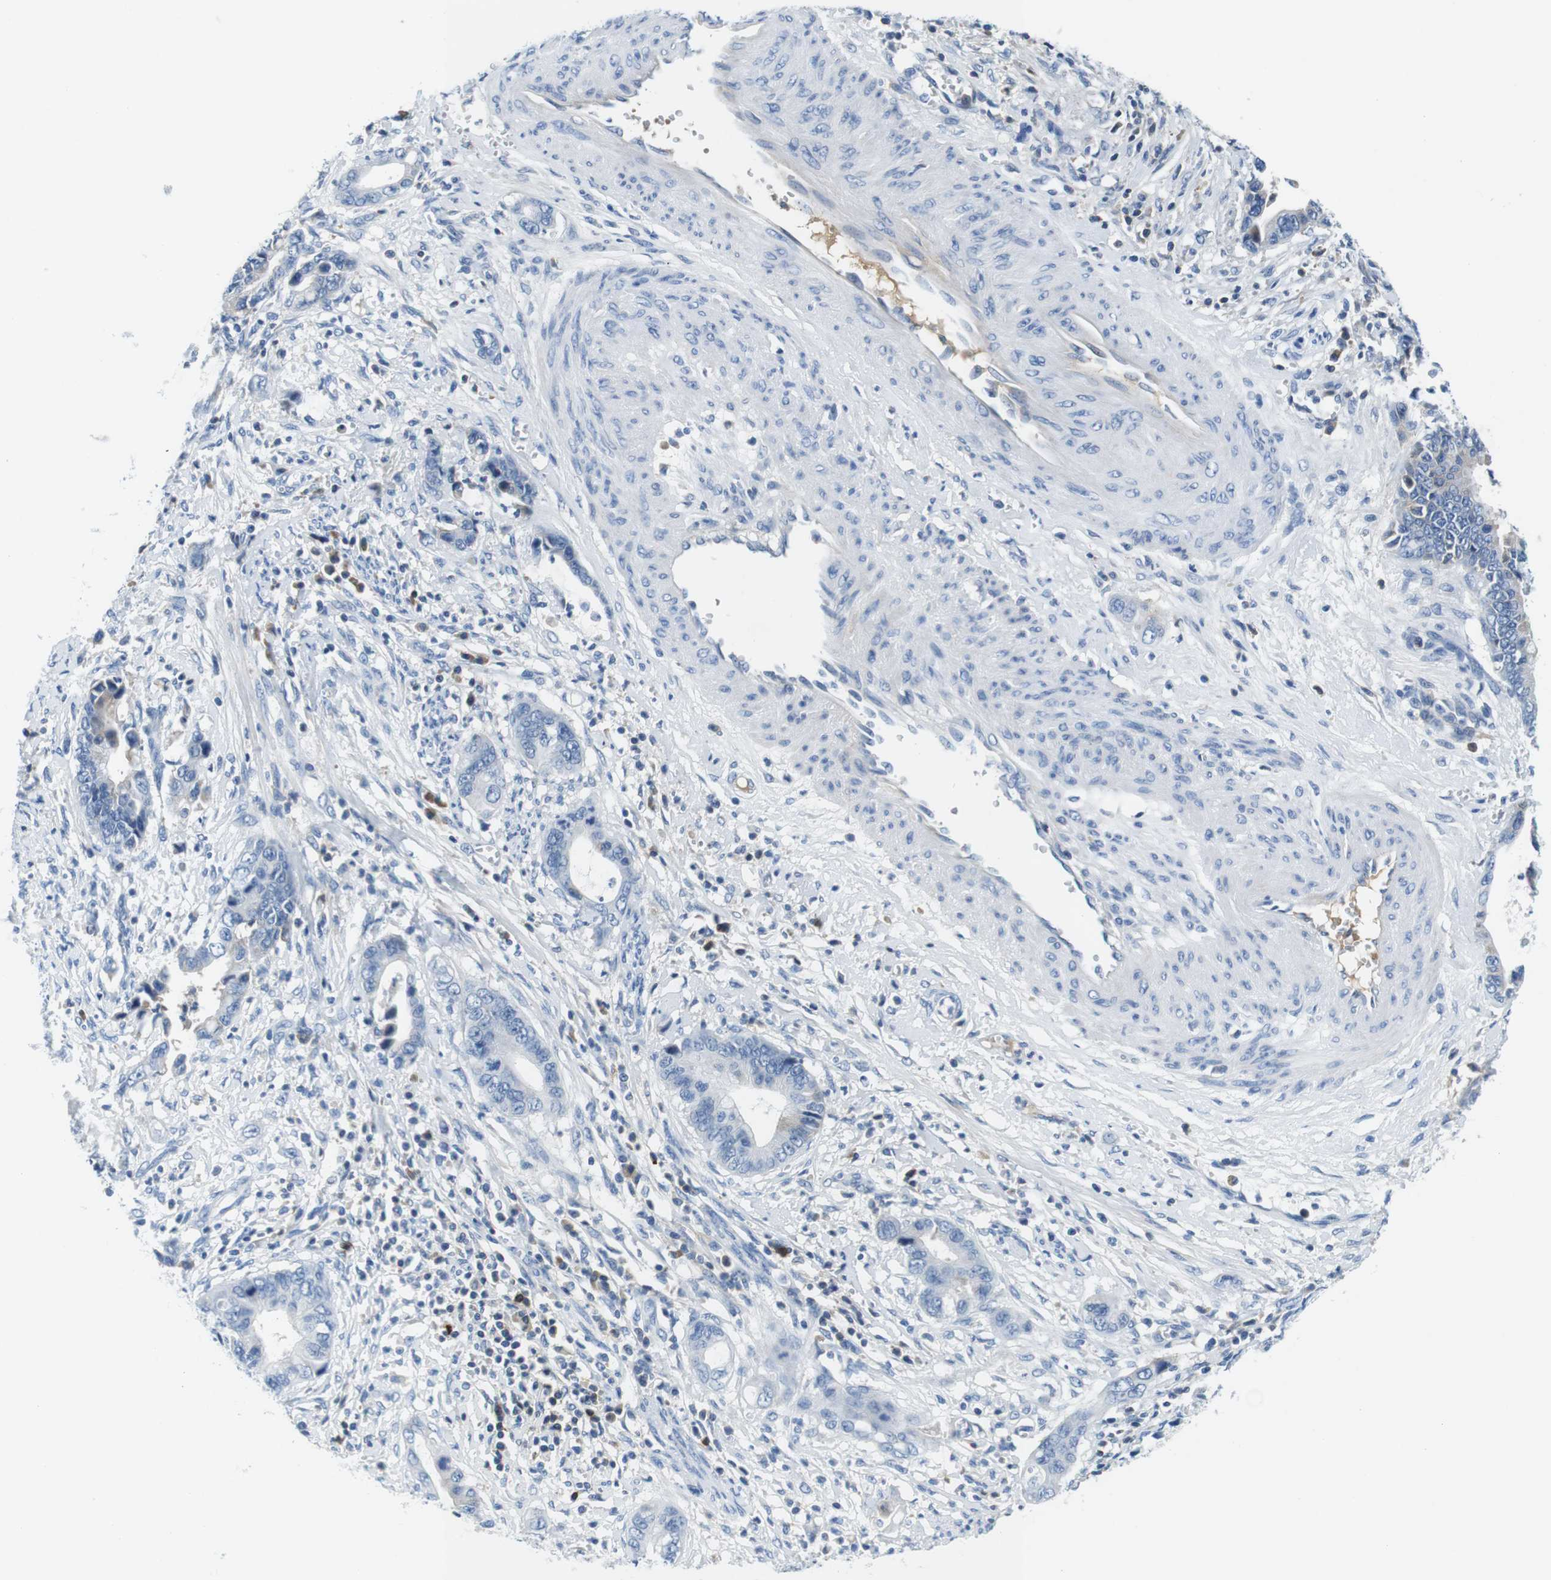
{"staining": {"intensity": "negative", "quantity": "none", "location": "none"}, "tissue": "cervical cancer", "cell_type": "Tumor cells", "image_type": "cancer", "snomed": [{"axis": "morphology", "description": "Adenocarcinoma, NOS"}, {"axis": "topography", "description": "Cervix"}], "caption": "This is a image of IHC staining of cervical cancer, which shows no positivity in tumor cells. (DAB IHC, high magnification).", "gene": "IGHD", "patient": {"sex": "female", "age": 44}}